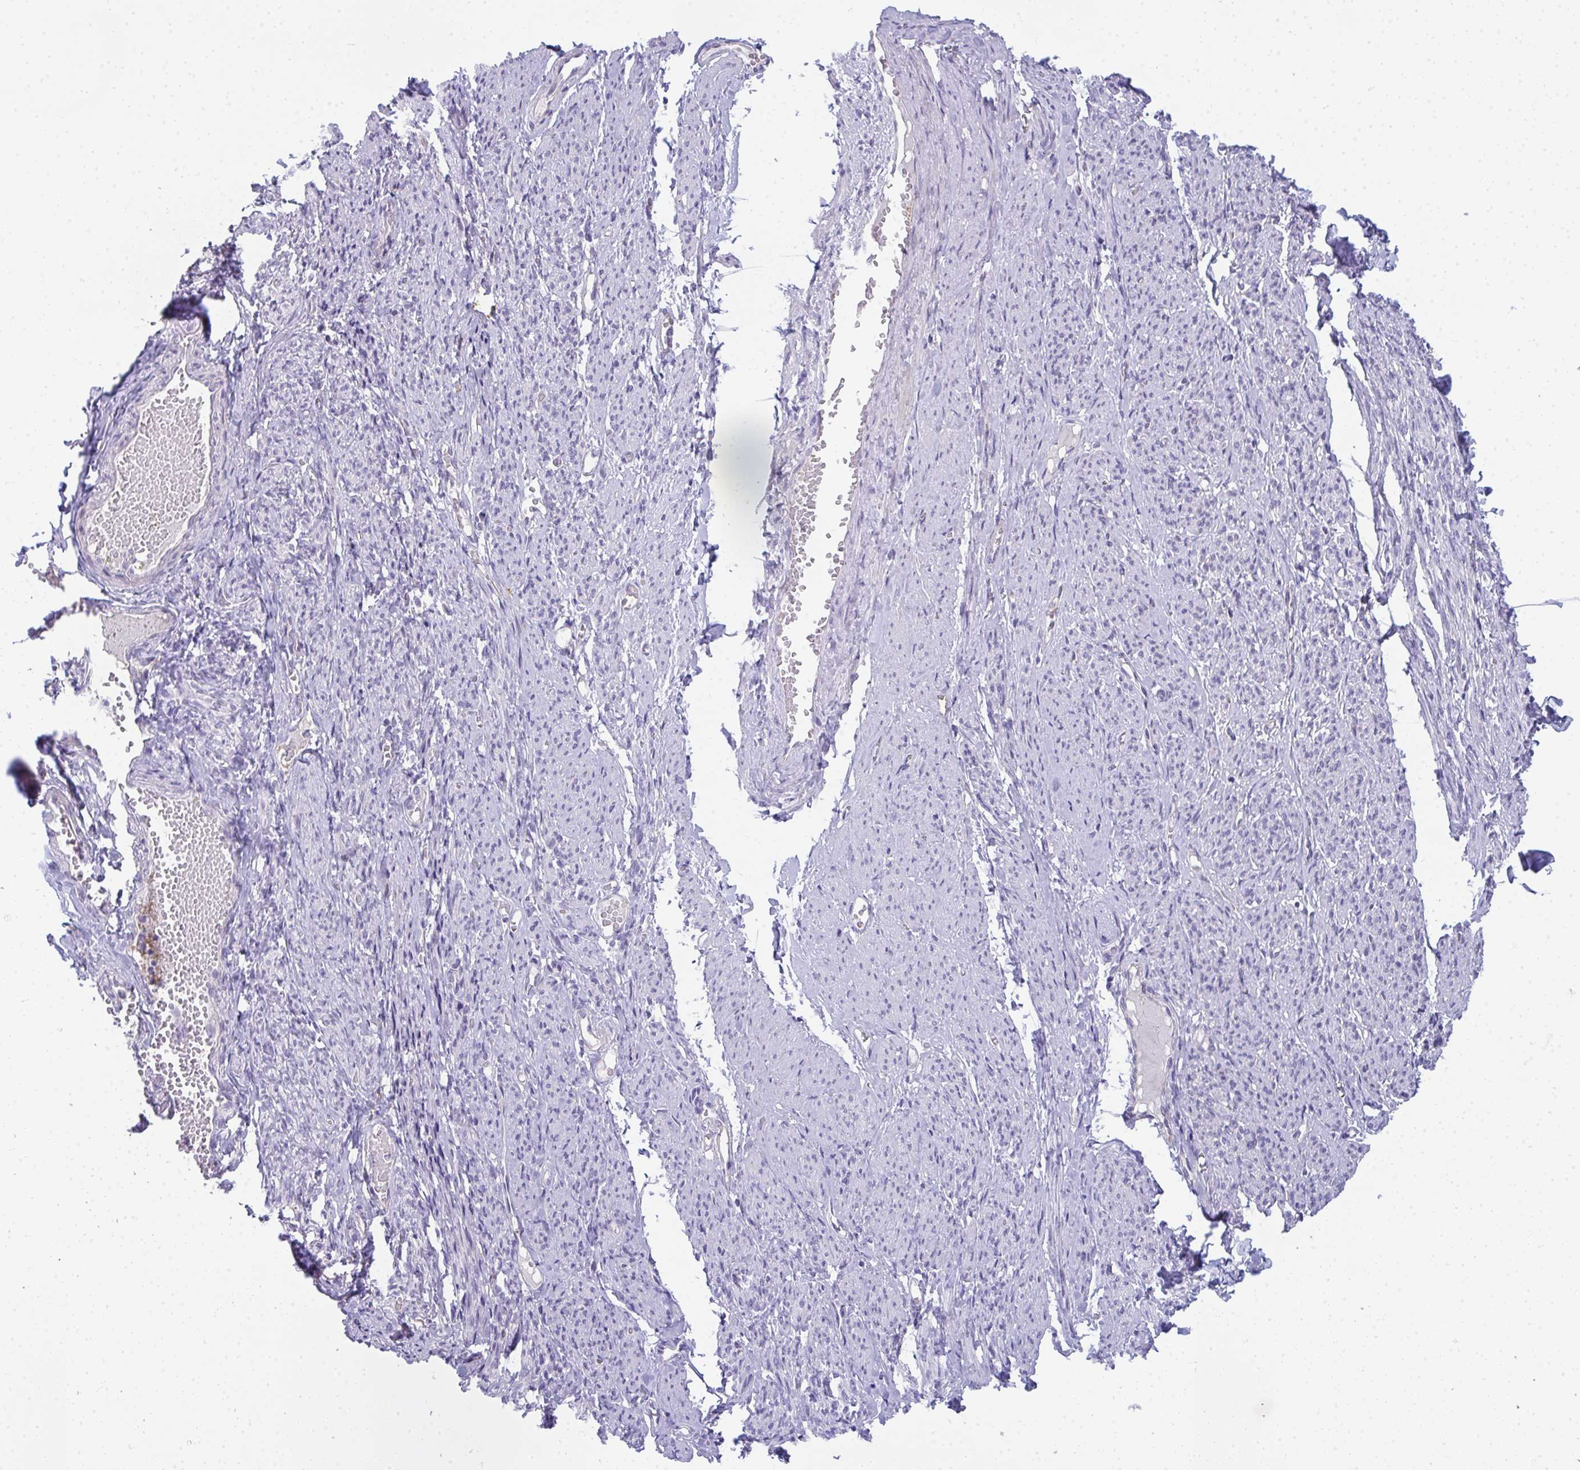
{"staining": {"intensity": "negative", "quantity": "none", "location": "none"}, "tissue": "smooth muscle", "cell_type": "Smooth muscle cells", "image_type": "normal", "snomed": [{"axis": "morphology", "description": "Normal tissue, NOS"}, {"axis": "topography", "description": "Smooth muscle"}], "caption": "The image shows no significant staining in smooth muscle cells of smooth muscle. (DAB (3,3'-diaminobenzidine) immunohistochemistry visualized using brightfield microscopy, high magnification).", "gene": "TMEM82", "patient": {"sex": "female", "age": 65}}